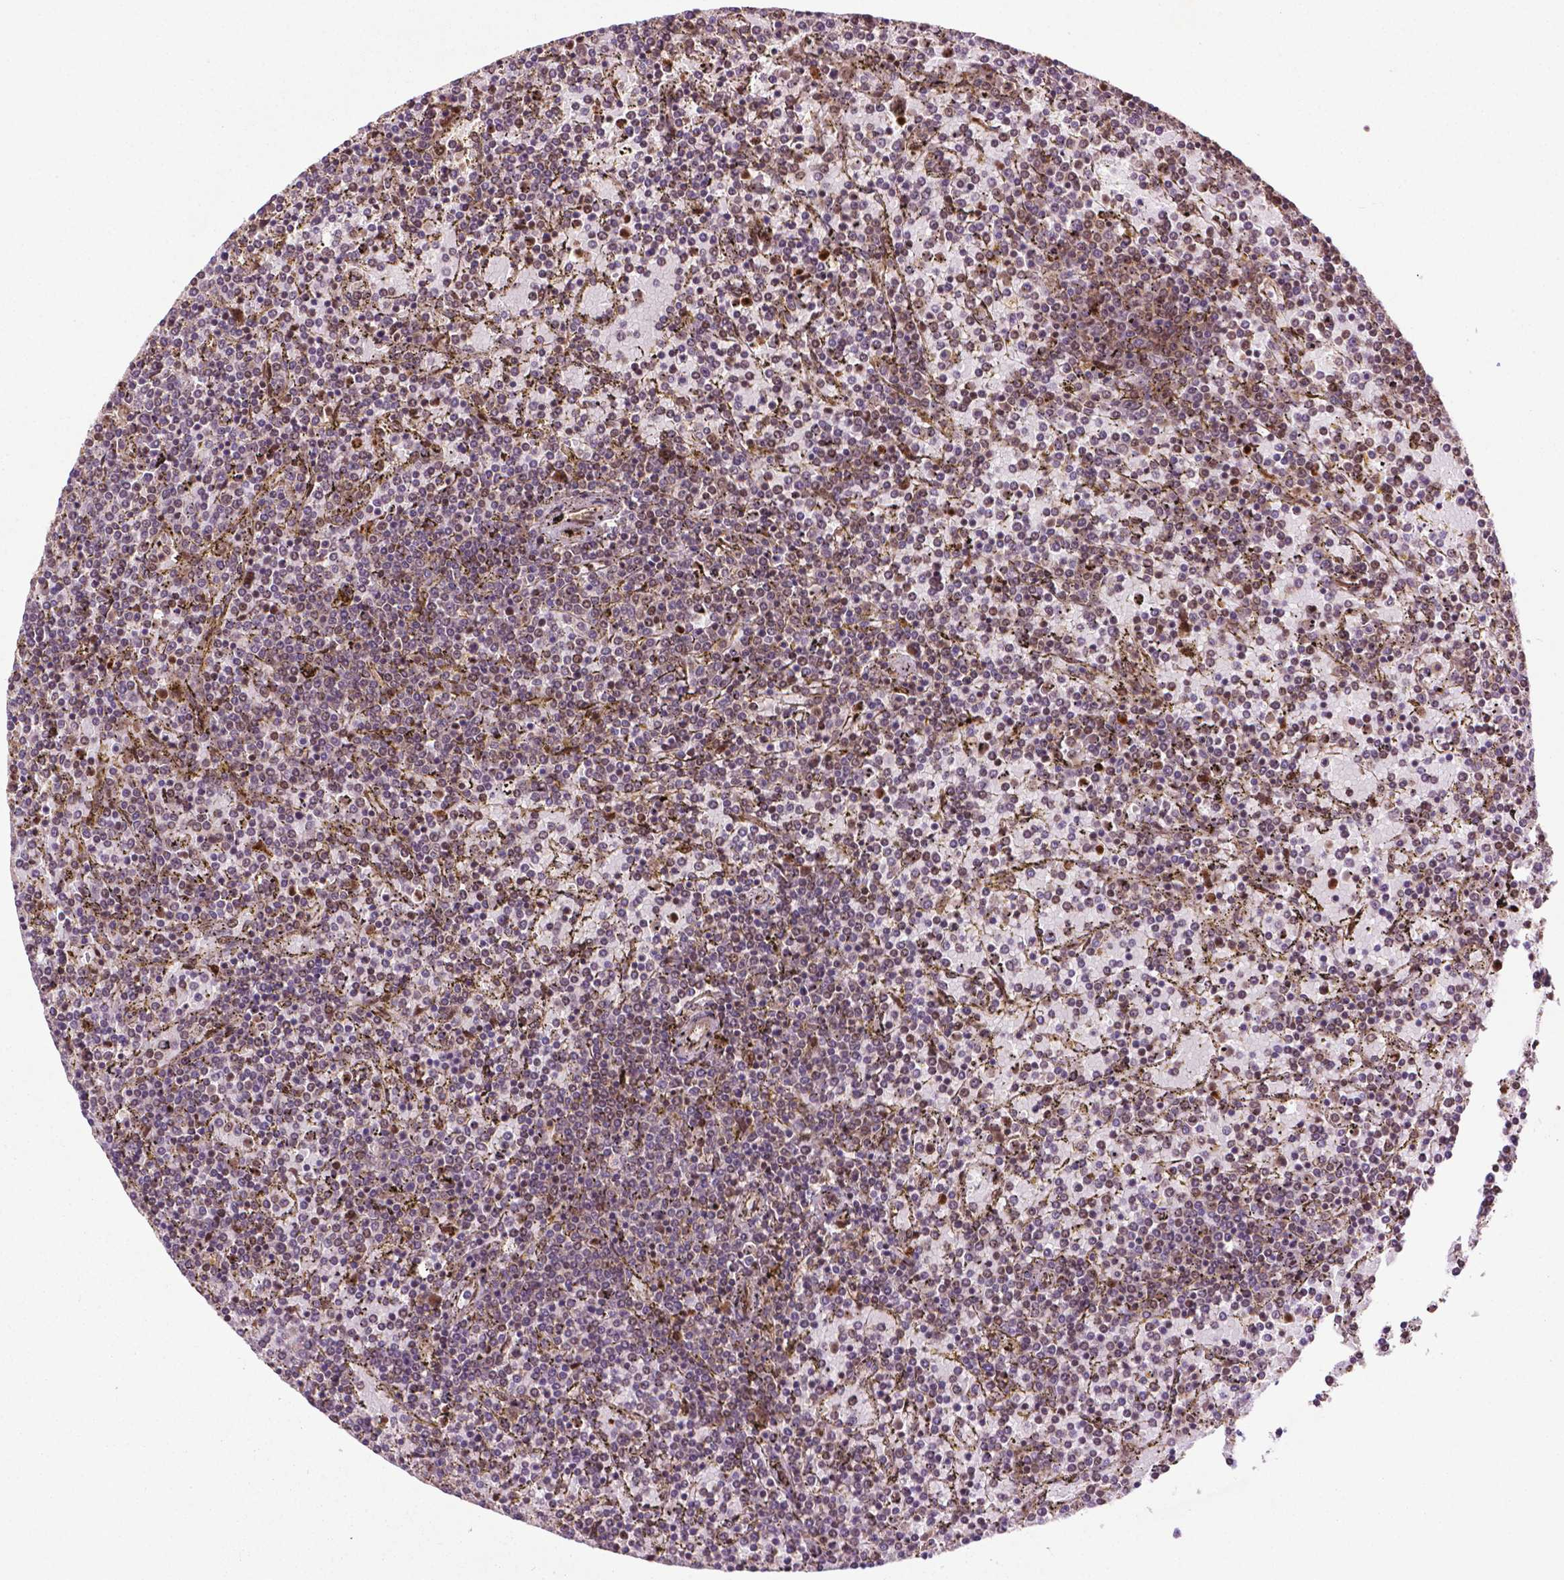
{"staining": {"intensity": "weak", "quantity": "25%-75%", "location": "cytoplasmic/membranous"}, "tissue": "lymphoma", "cell_type": "Tumor cells", "image_type": "cancer", "snomed": [{"axis": "morphology", "description": "Malignant lymphoma, non-Hodgkin's type, Low grade"}, {"axis": "topography", "description": "Spleen"}], "caption": "High-magnification brightfield microscopy of lymphoma stained with DAB (3,3'-diaminobenzidine) (brown) and counterstained with hematoxylin (blue). tumor cells exhibit weak cytoplasmic/membranous positivity is appreciated in about25%-75% of cells. The staining was performed using DAB, with brown indicating positive protein expression. Nuclei are stained blue with hematoxylin.", "gene": "TMX2", "patient": {"sex": "female", "age": 77}}